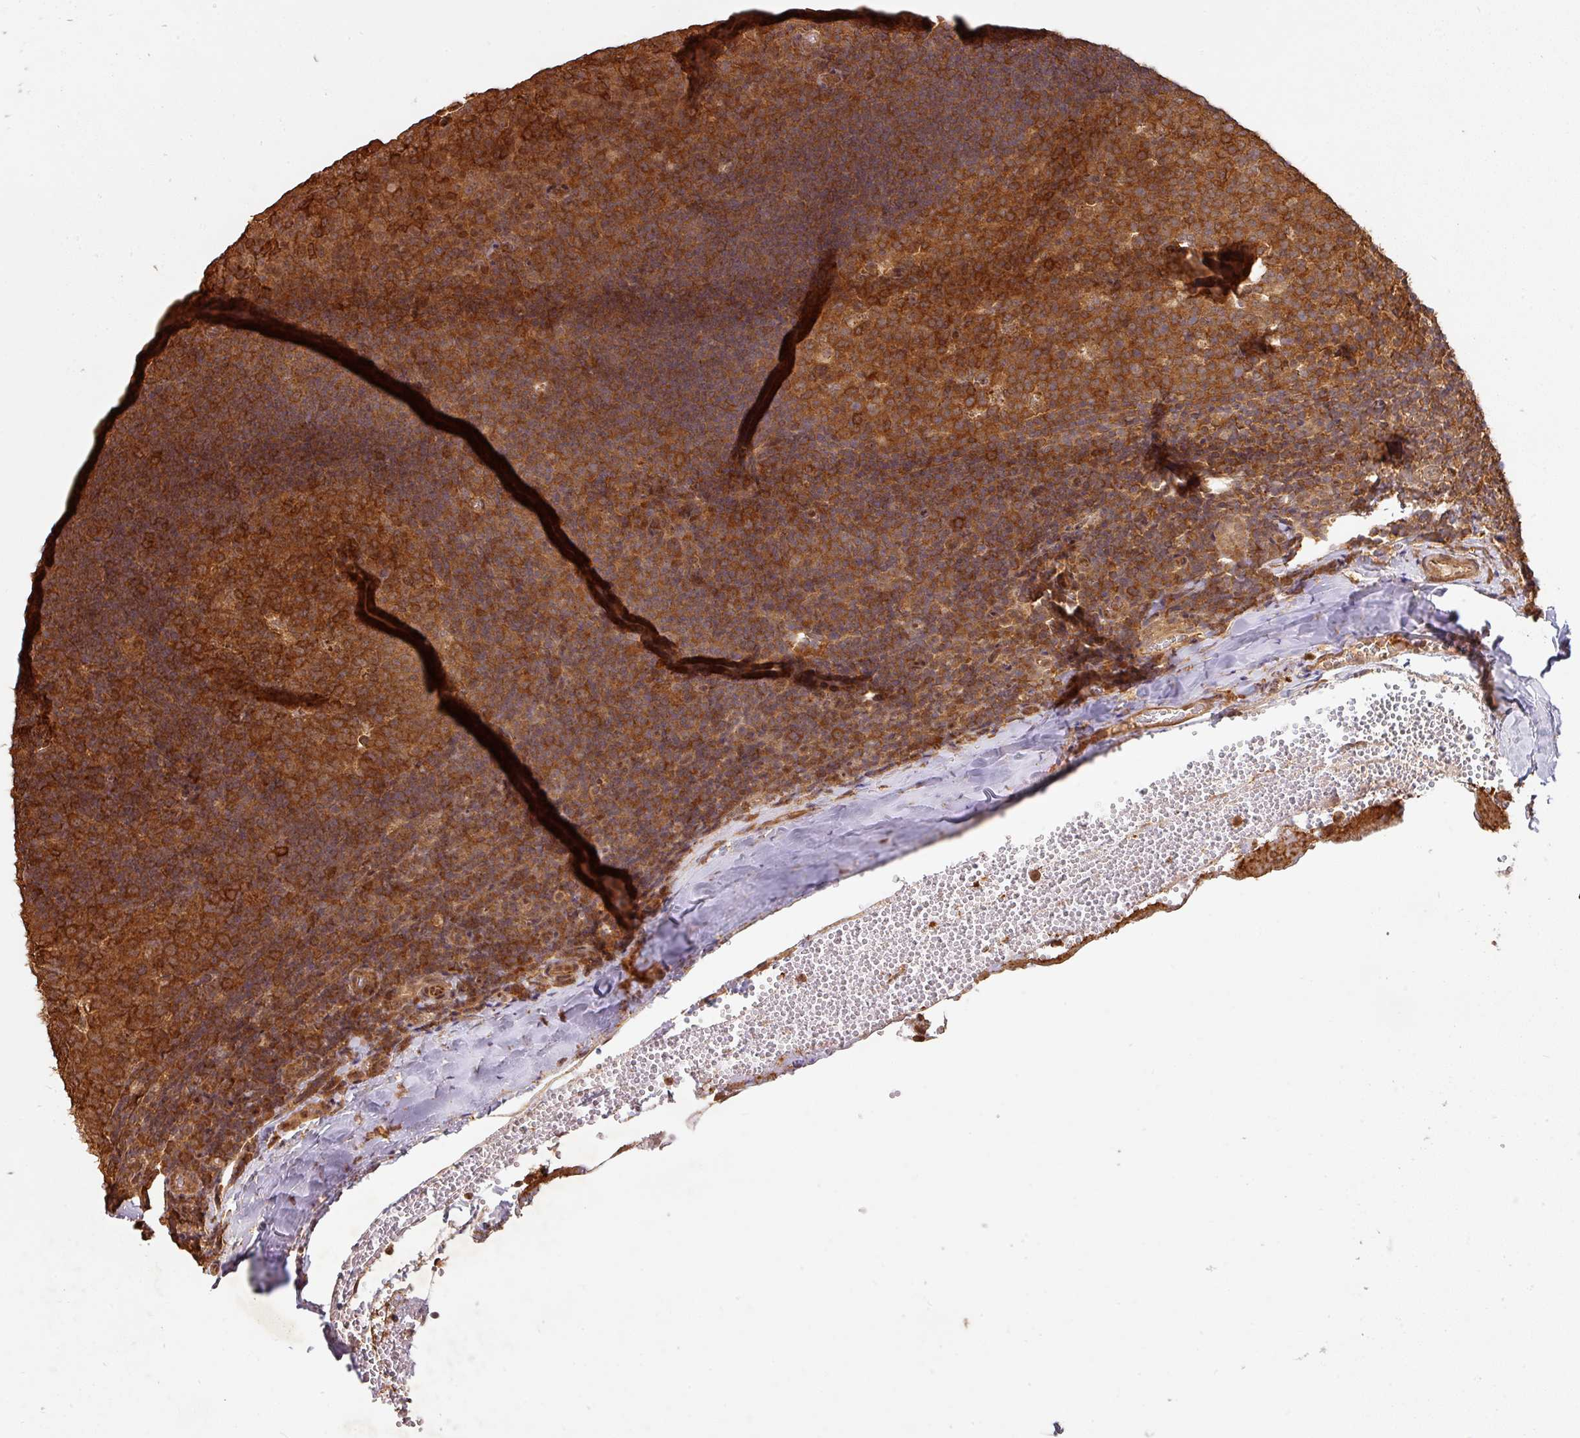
{"staining": {"intensity": "strong", "quantity": ">75%", "location": "cytoplasmic/membranous"}, "tissue": "tonsil", "cell_type": "Germinal center cells", "image_type": "normal", "snomed": [{"axis": "morphology", "description": "Normal tissue, NOS"}, {"axis": "topography", "description": "Tonsil"}], "caption": "IHC staining of unremarkable tonsil, which reveals high levels of strong cytoplasmic/membranous positivity in about >75% of germinal center cells indicating strong cytoplasmic/membranous protein expression. The staining was performed using DAB (brown) for protein detection and nuclei were counterstained in hematoxylin (blue).", "gene": "ZNF322", "patient": {"sex": "male", "age": 17}}